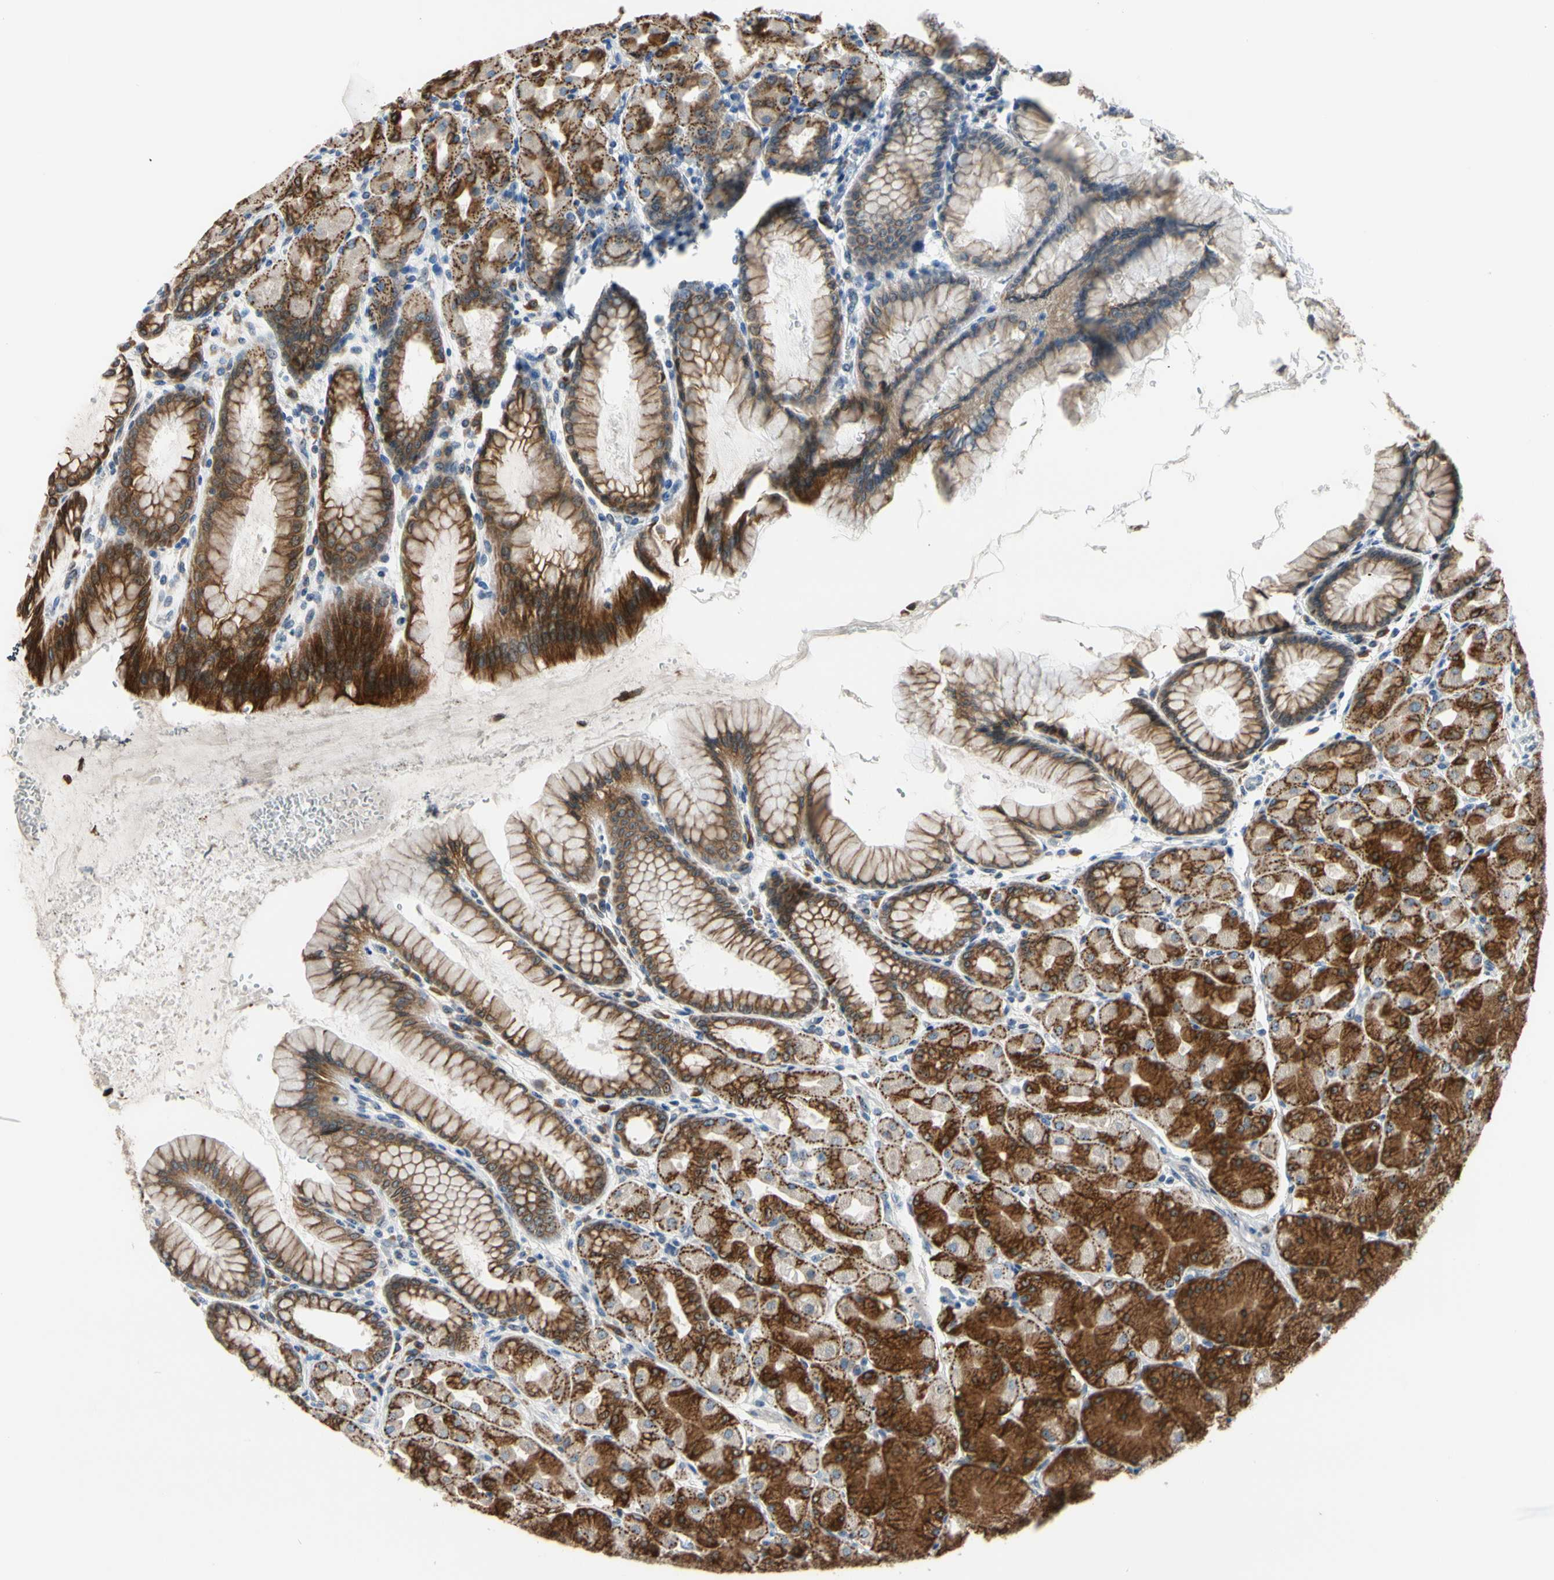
{"staining": {"intensity": "moderate", "quantity": ">75%", "location": "cytoplasmic/membranous"}, "tissue": "stomach", "cell_type": "Glandular cells", "image_type": "normal", "snomed": [{"axis": "morphology", "description": "Normal tissue, NOS"}, {"axis": "topography", "description": "Stomach, upper"}], "caption": "Immunohistochemistry of unremarkable human stomach reveals medium levels of moderate cytoplasmic/membranous staining in about >75% of glandular cells.", "gene": "TMED7", "patient": {"sex": "female", "age": 56}}